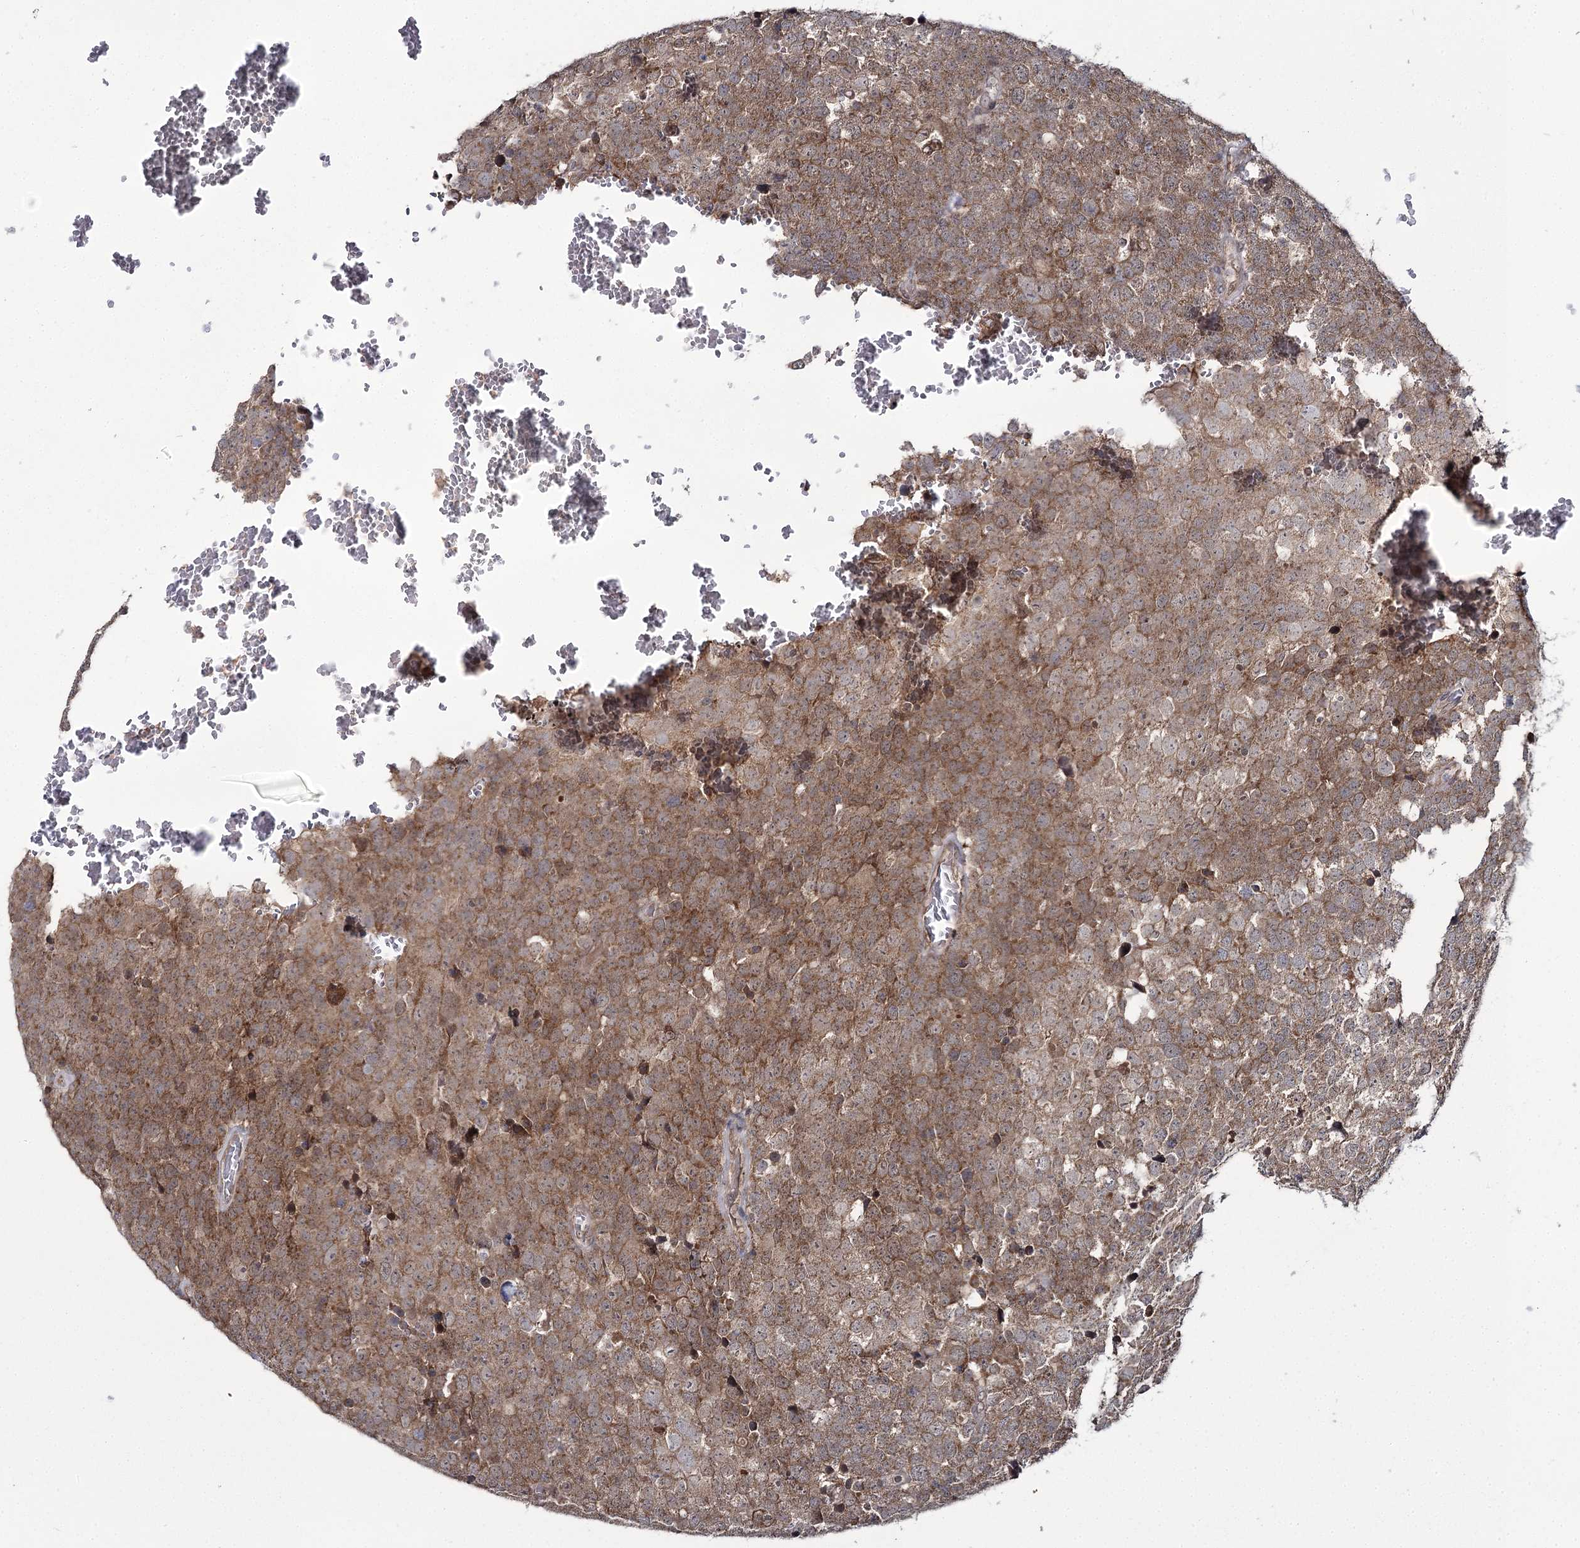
{"staining": {"intensity": "moderate", "quantity": ">75%", "location": "cytoplasmic/membranous"}, "tissue": "testis cancer", "cell_type": "Tumor cells", "image_type": "cancer", "snomed": [{"axis": "morphology", "description": "Seminoma, NOS"}, {"axis": "topography", "description": "Testis"}], "caption": "Moderate cytoplasmic/membranous protein staining is appreciated in about >75% of tumor cells in testis seminoma.", "gene": "TRNT1", "patient": {"sex": "male", "age": 71}}